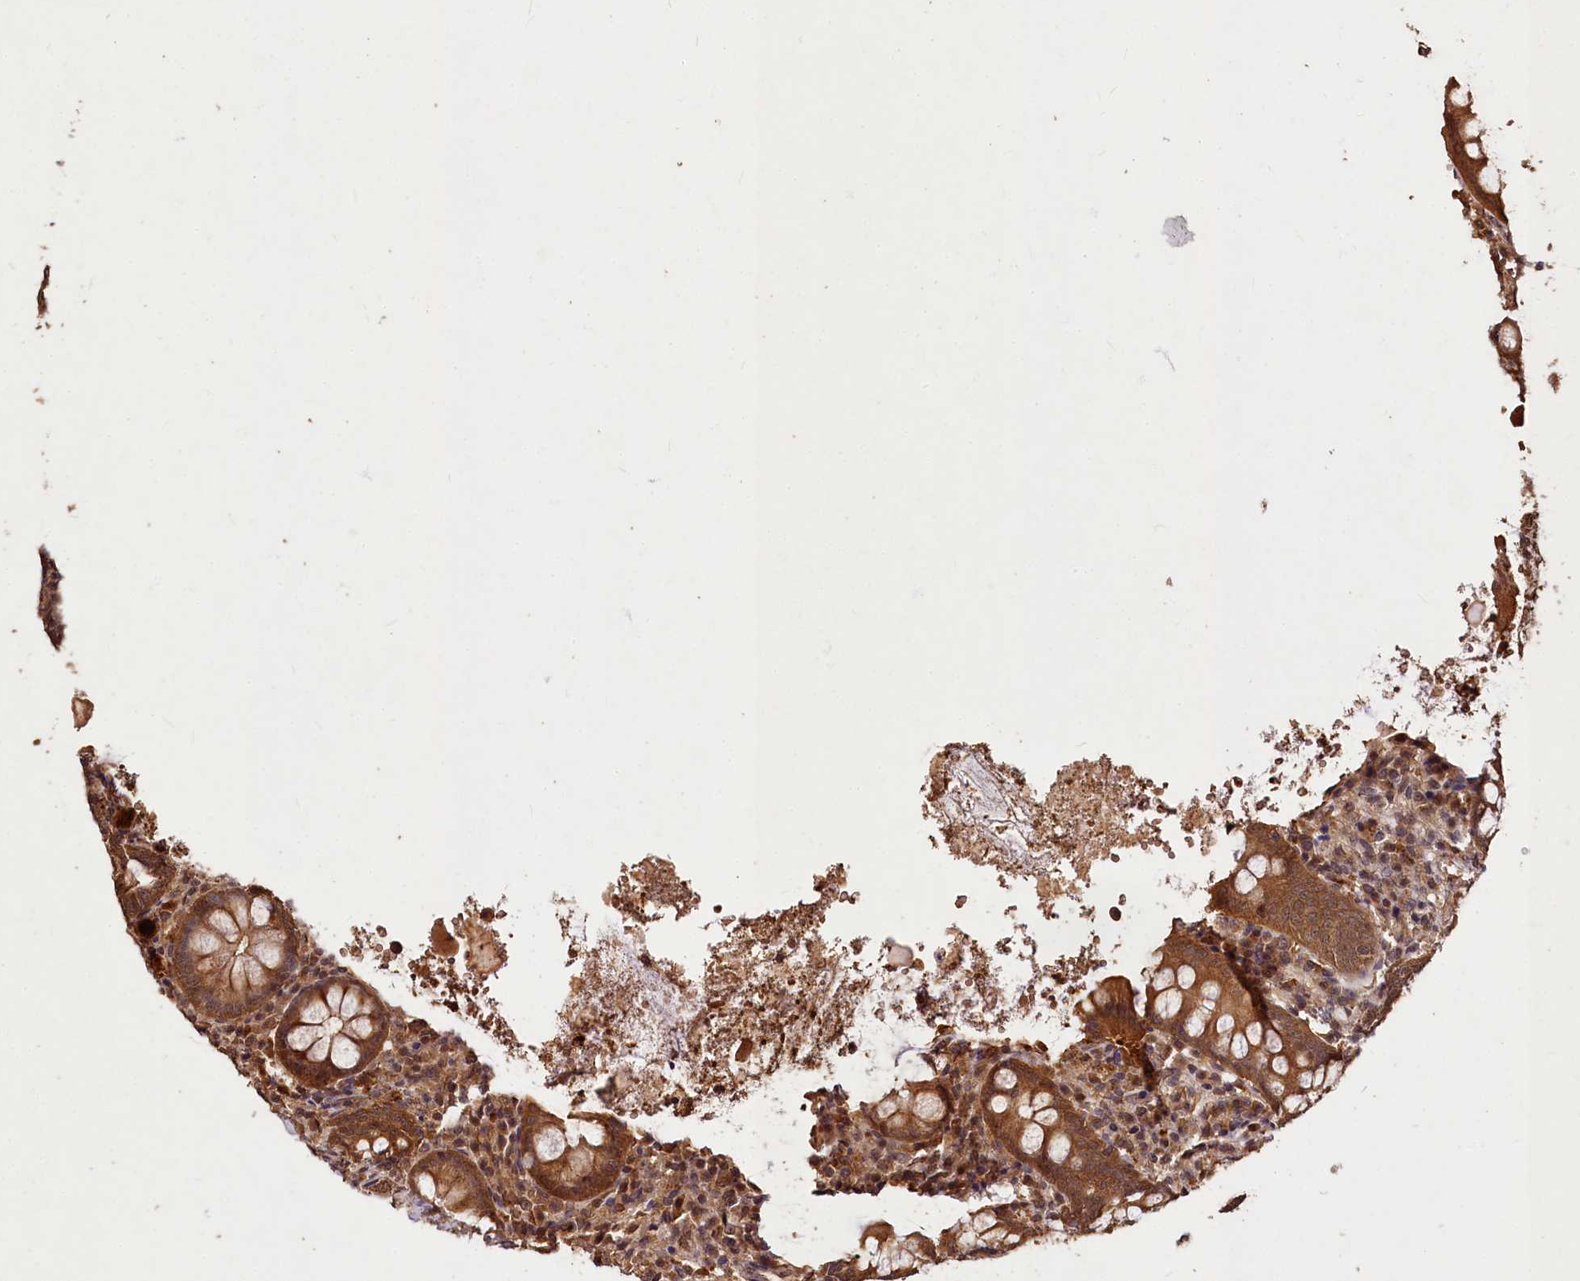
{"staining": {"intensity": "strong", "quantity": ">75%", "location": "cytoplasmic/membranous"}, "tissue": "appendix", "cell_type": "Glandular cells", "image_type": "normal", "snomed": [{"axis": "morphology", "description": "Normal tissue, NOS"}, {"axis": "topography", "description": "Appendix"}], "caption": "A high-resolution photomicrograph shows immunohistochemistry staining of normal appendix, which exhibits strong cytoplasmic/membranous expression in approximately >75% of glandular cells.", "gene": "VPS51", "patient": {"sex": "female", "age": 54}}